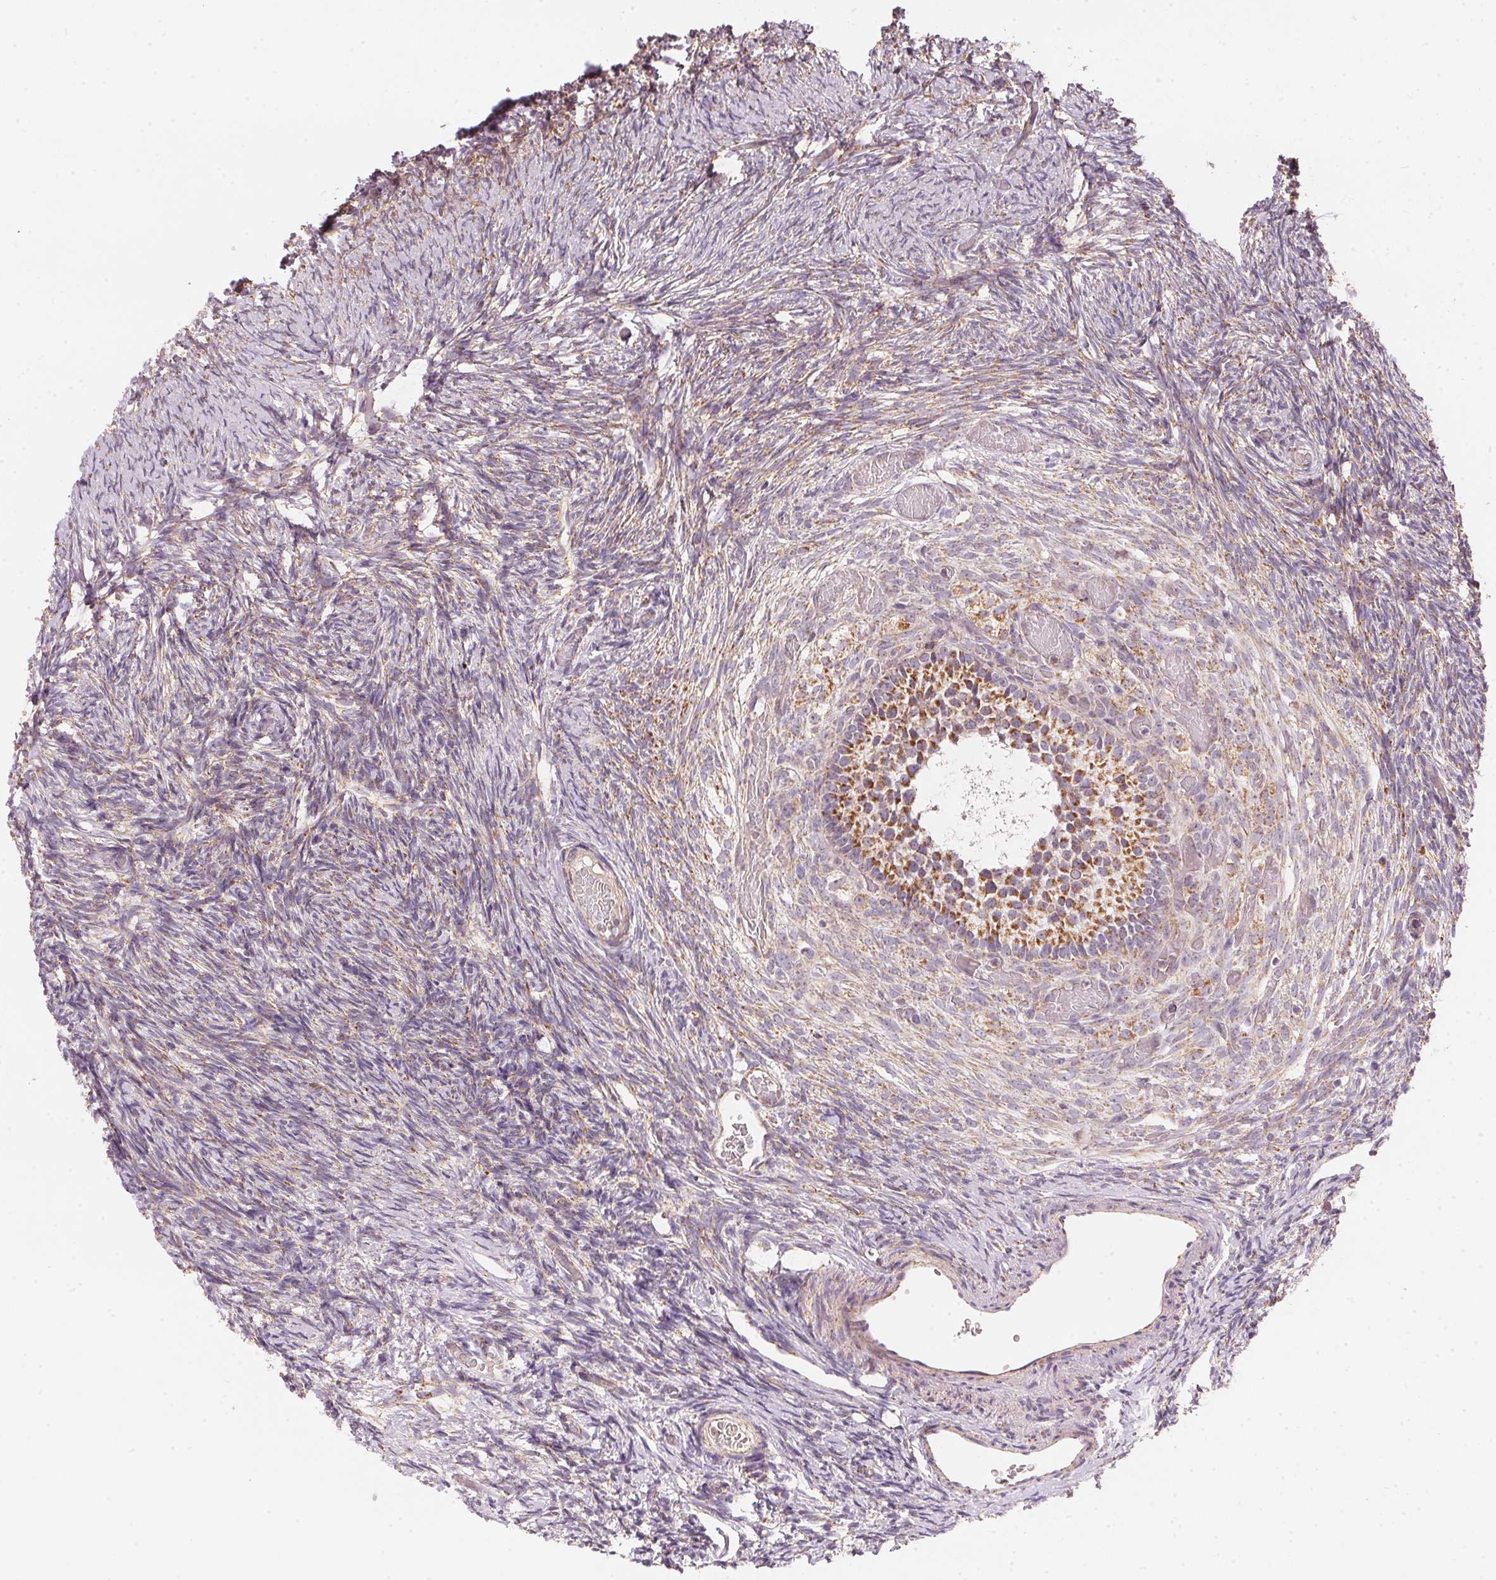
{"staining": {"intensity": "moderate", "quantity": "25%-75%", "location": "cytoplasmic/membranous"}, "tissue": "ovary", "cell_type": "Follicle cells", "image_type": "normal", "snomed": [{"axis": "morphology", "description": "Normal tissue, NOS"}, {"axis": "topography", "description": "Ovary"}], "caption": "Unremarkable ovary displays moderate cytoplasmic/membranous expression in approximately 25%-75% of follicle cells, visualized by immunohistochemistry.", "gene": "COQ7", "patient": {"sex": "female", "age": 39}}